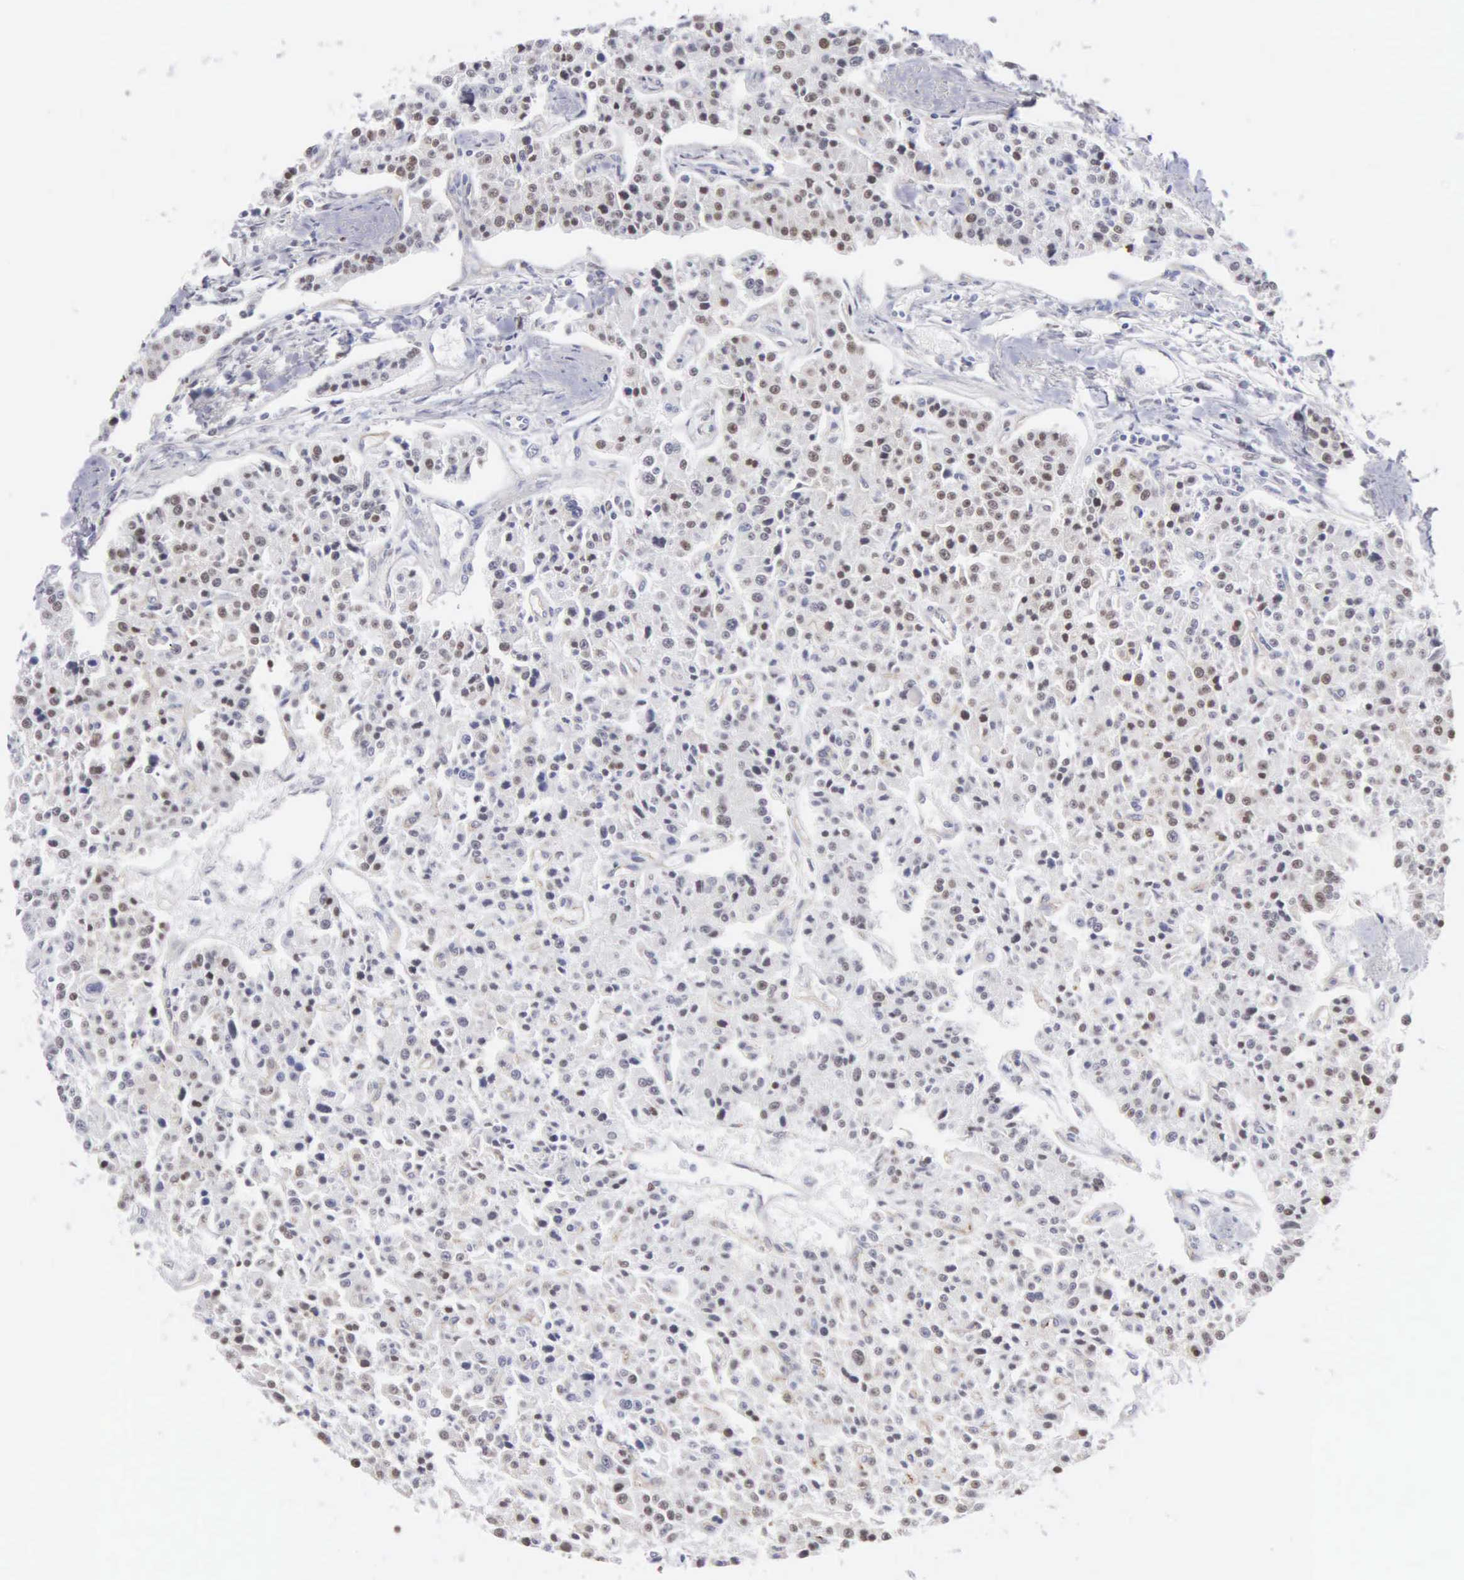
{"staining": {"intensity": "moderate", "quantity": "25%-75%", "location": "nuclear"}, "tissue": "carcinoid", "cell_type": "Tumor cells", "image_type": "cancer", "snomed": [{"axis": "morphology", "description": "Carcinoid, malignant, NOS"}, {"axis": "topography", "description": "Stomach"}], "caption": "Moderate nuclear staining for a protein is present in approximately 25%-75% of tumor cells of carcinoid (malignant) using immunohistochemistry (IHC).", "gene": "CCNG1", "patient": {"sex": "female", "age": 76}}